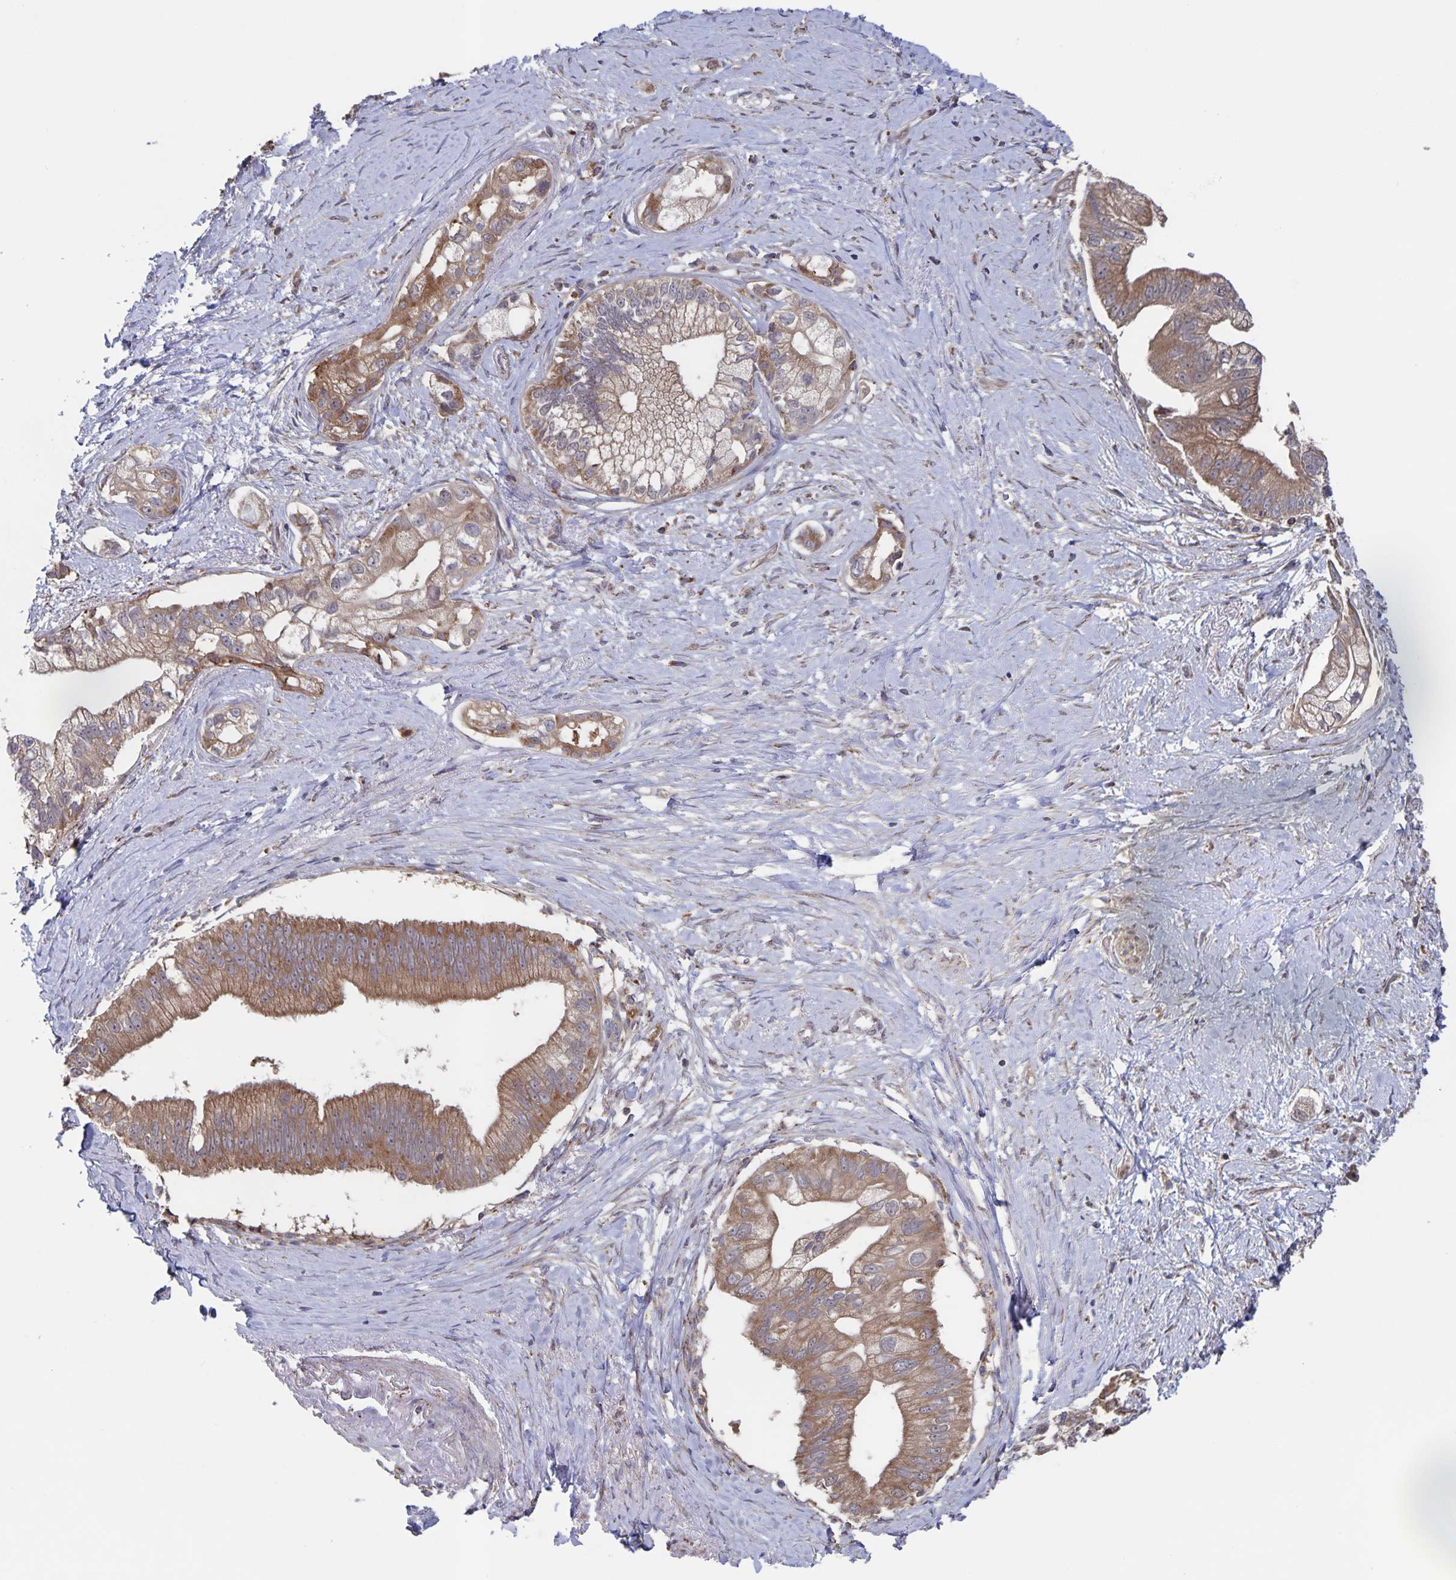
{"staining": {"intensity": "moderate", "quantity": ">75%", "location": "cytoplasmic/membranous"}, "tissue": "pancreatic cancer", "cell_type": "Tumor cells", "image_type": "cancer", "snomed": [{"axis": "morphology", "description": "Adenocarcinoma, NOS"}, {"axis": "topography", "description": "Pancreas"}], "caption": "This image reveals IHC staining of pancreatic adenocarcinoma, with medium moderate cytoplasmic/membranous staining in approximately >75% of tumor cells.", "gene": "ACACA", "patient": {"sex": "male", "age": 70}}